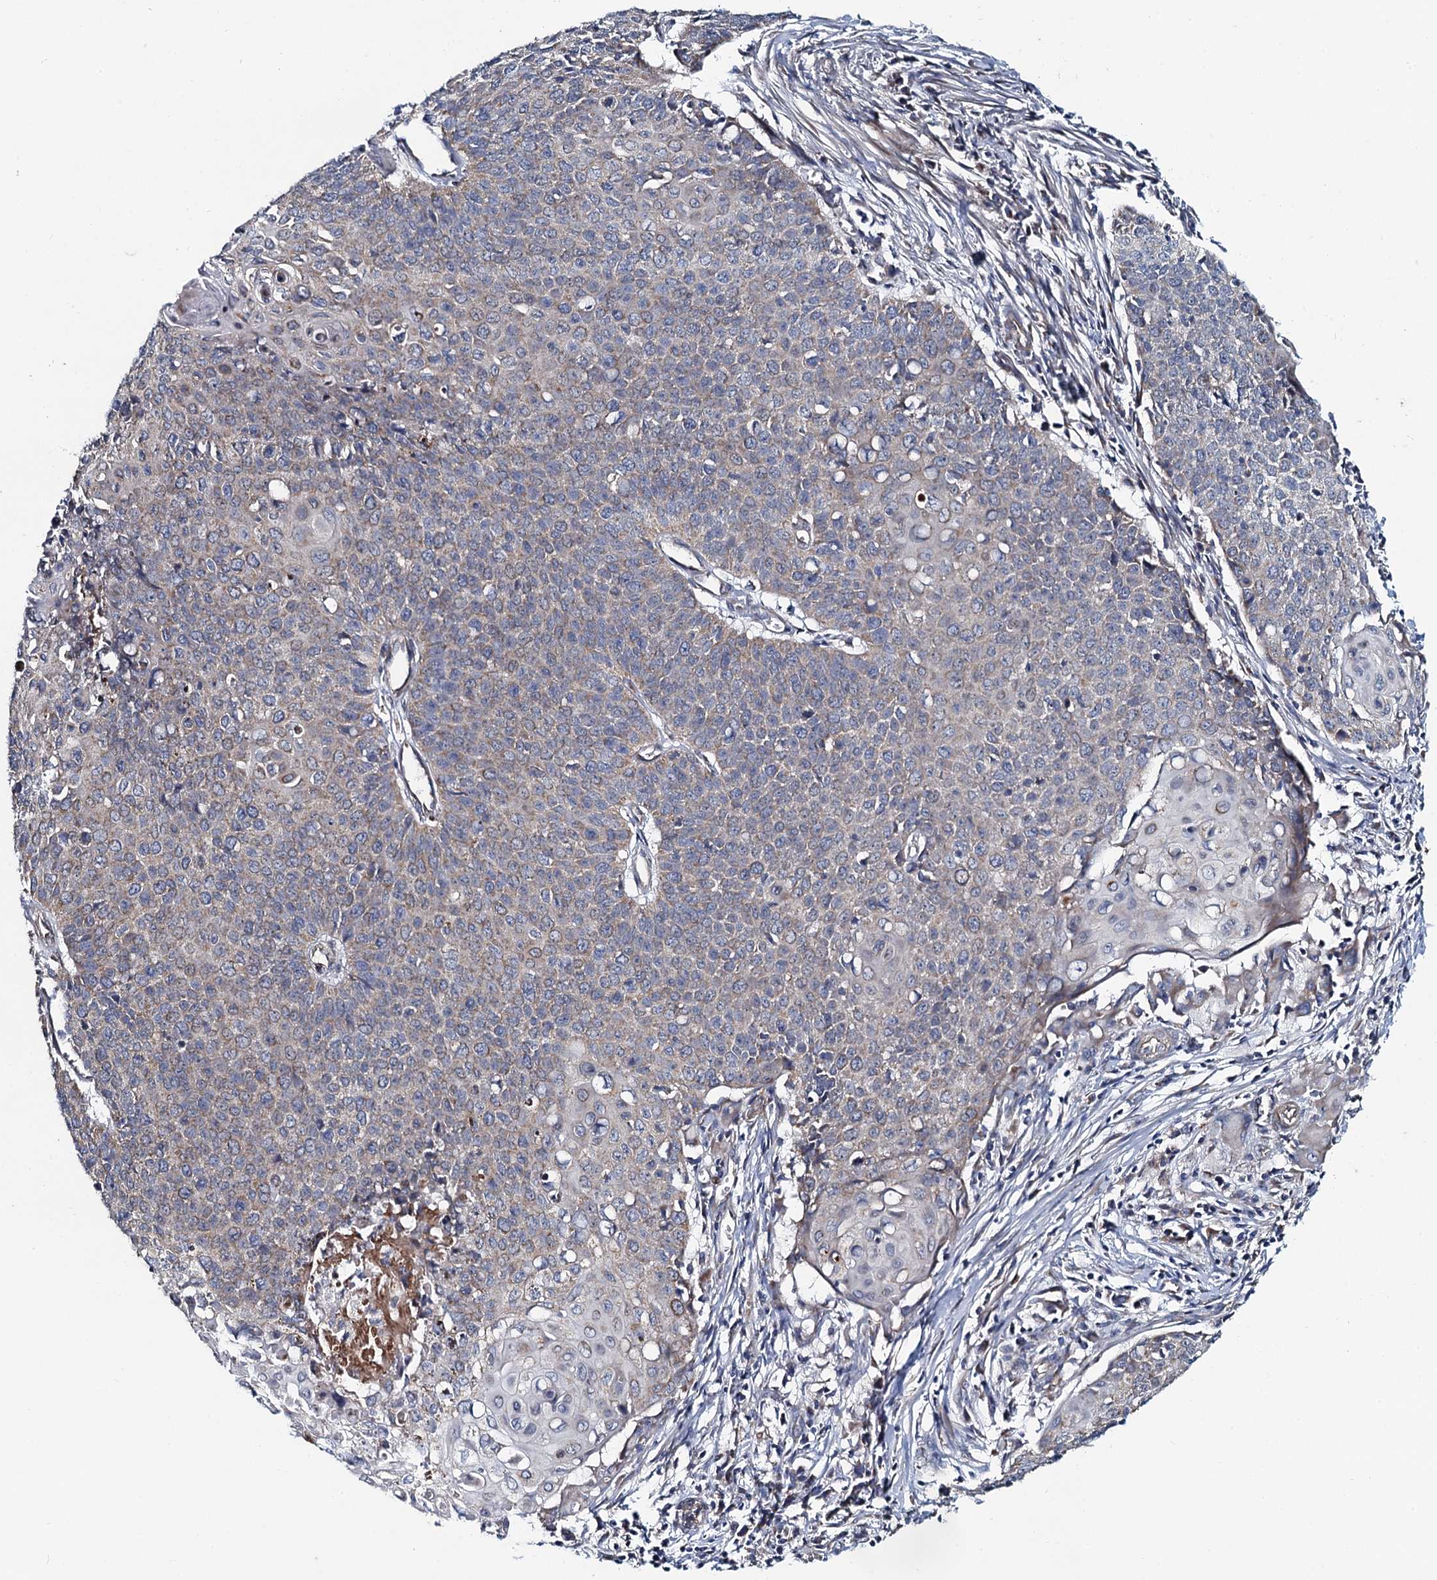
{"staining": {"intensity": "weak", "quantity": "25%-75%", "location": "cytoplasmic/membranous"}, "tissue": "cervical cancer", "cell_type": "Tumor cells", "image_type": "cancer", "snomed": [{"axis": "morphology", "description": "Squamous cell carcinoma, NOS"}, {"axis": "topography", "description": "Cervix"}], "caption": "Immunohistochemistry histopathology image of squamous cell carcinoma (cervical) stained for a protein (brown), which displays low levels of weak cytoplasmic/membranous positivity in approximately 25%-75% of tumor cells.", "gene": "KCTD4", "patient": {"sex": "female", "age": 39}}